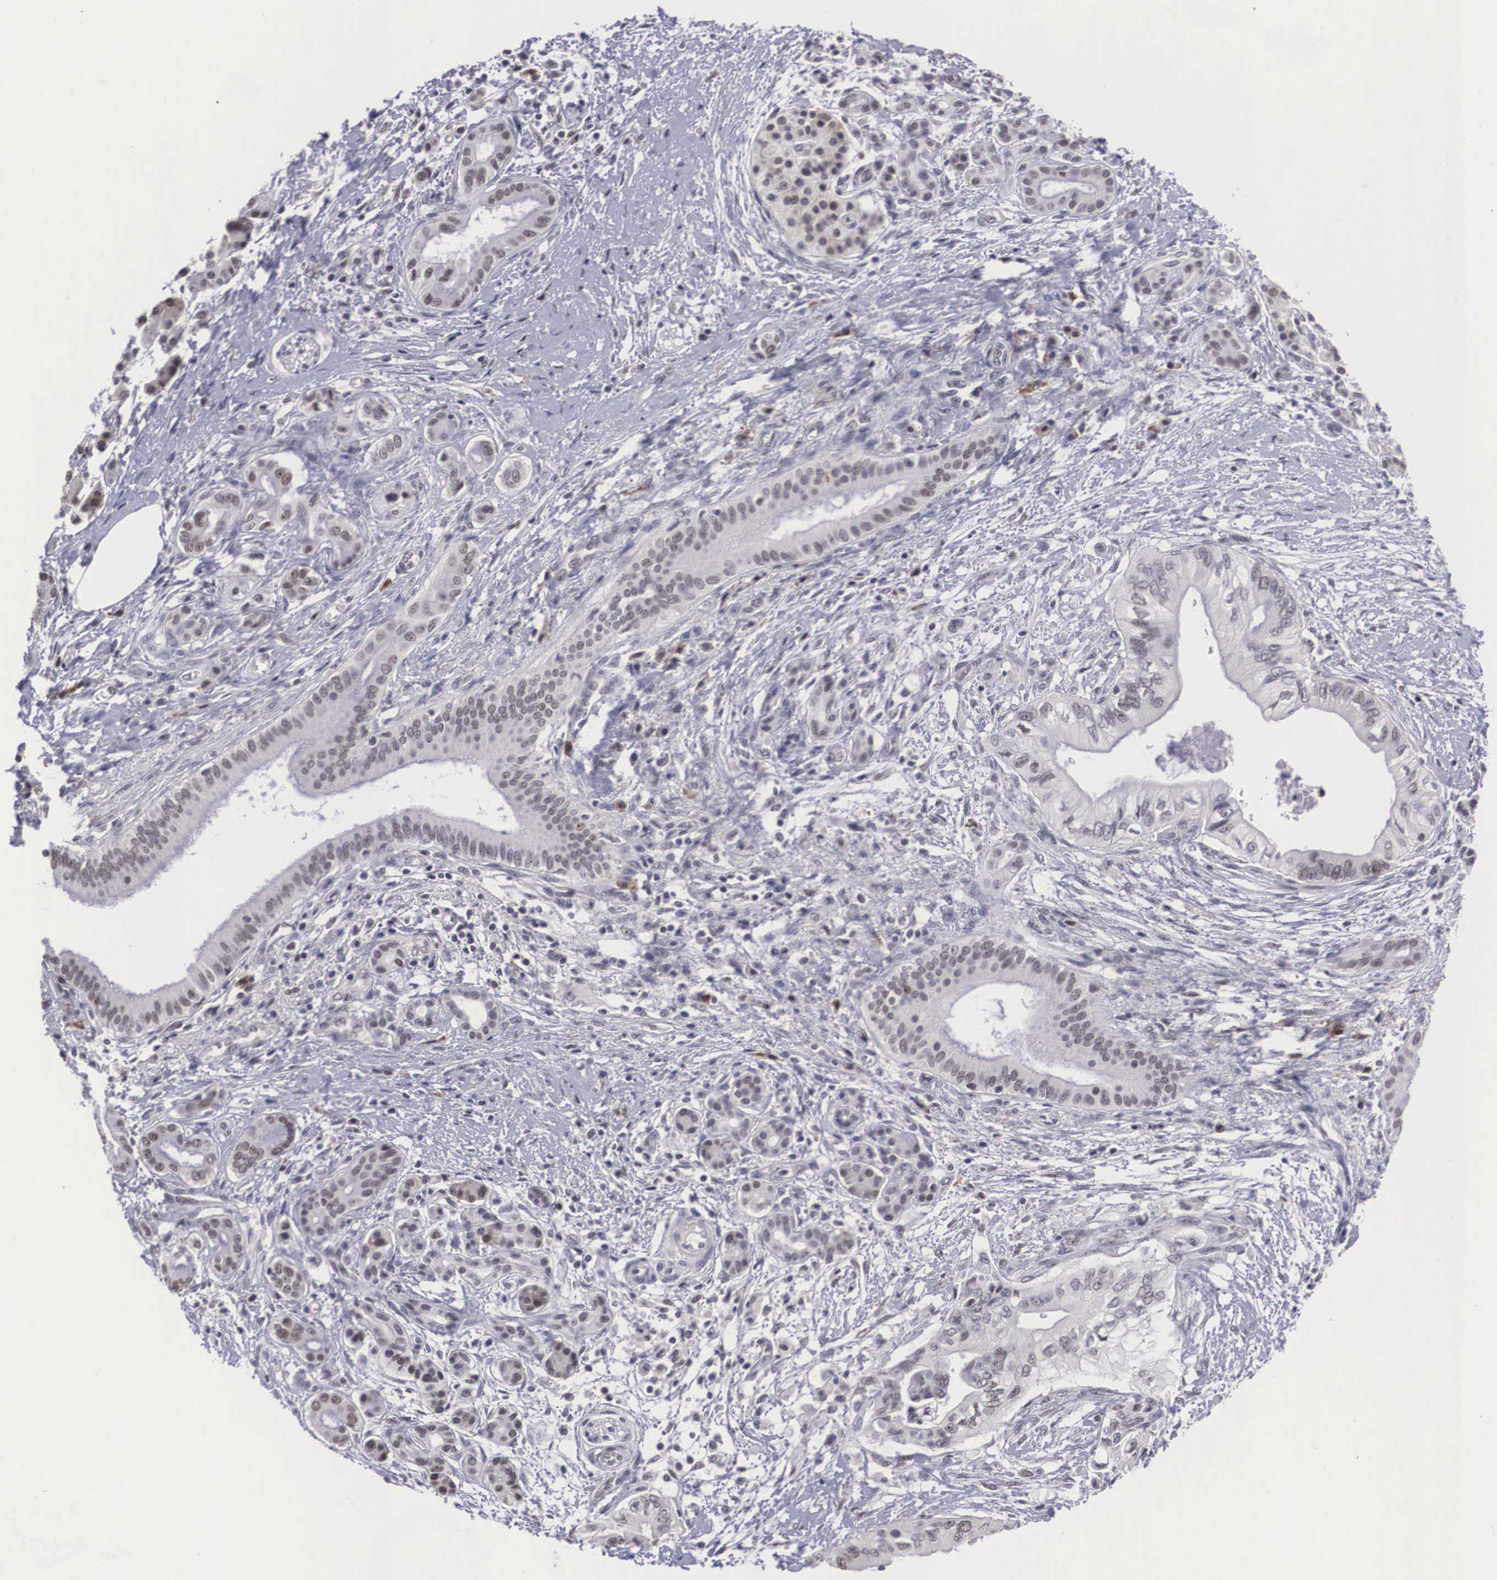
{"staining": {"intensity": "weak", "quantity": "<25%", "location": "nuclear"}, "tissue": "pancreatic cancer", "cell_type": "Tumor cells", "image_type": "cancer", "snomed": [{"axis": "morphology", "description": "Adenocarcinoma, NOS"}, {"axis": "topography", "description": "Pancreas"}], "caption": "Tumor cells are negative for protein expression in human pancreatic adenocarcinoma.", "gene": "ZNF275", "patient": {"sex": "female", "age": 66}}